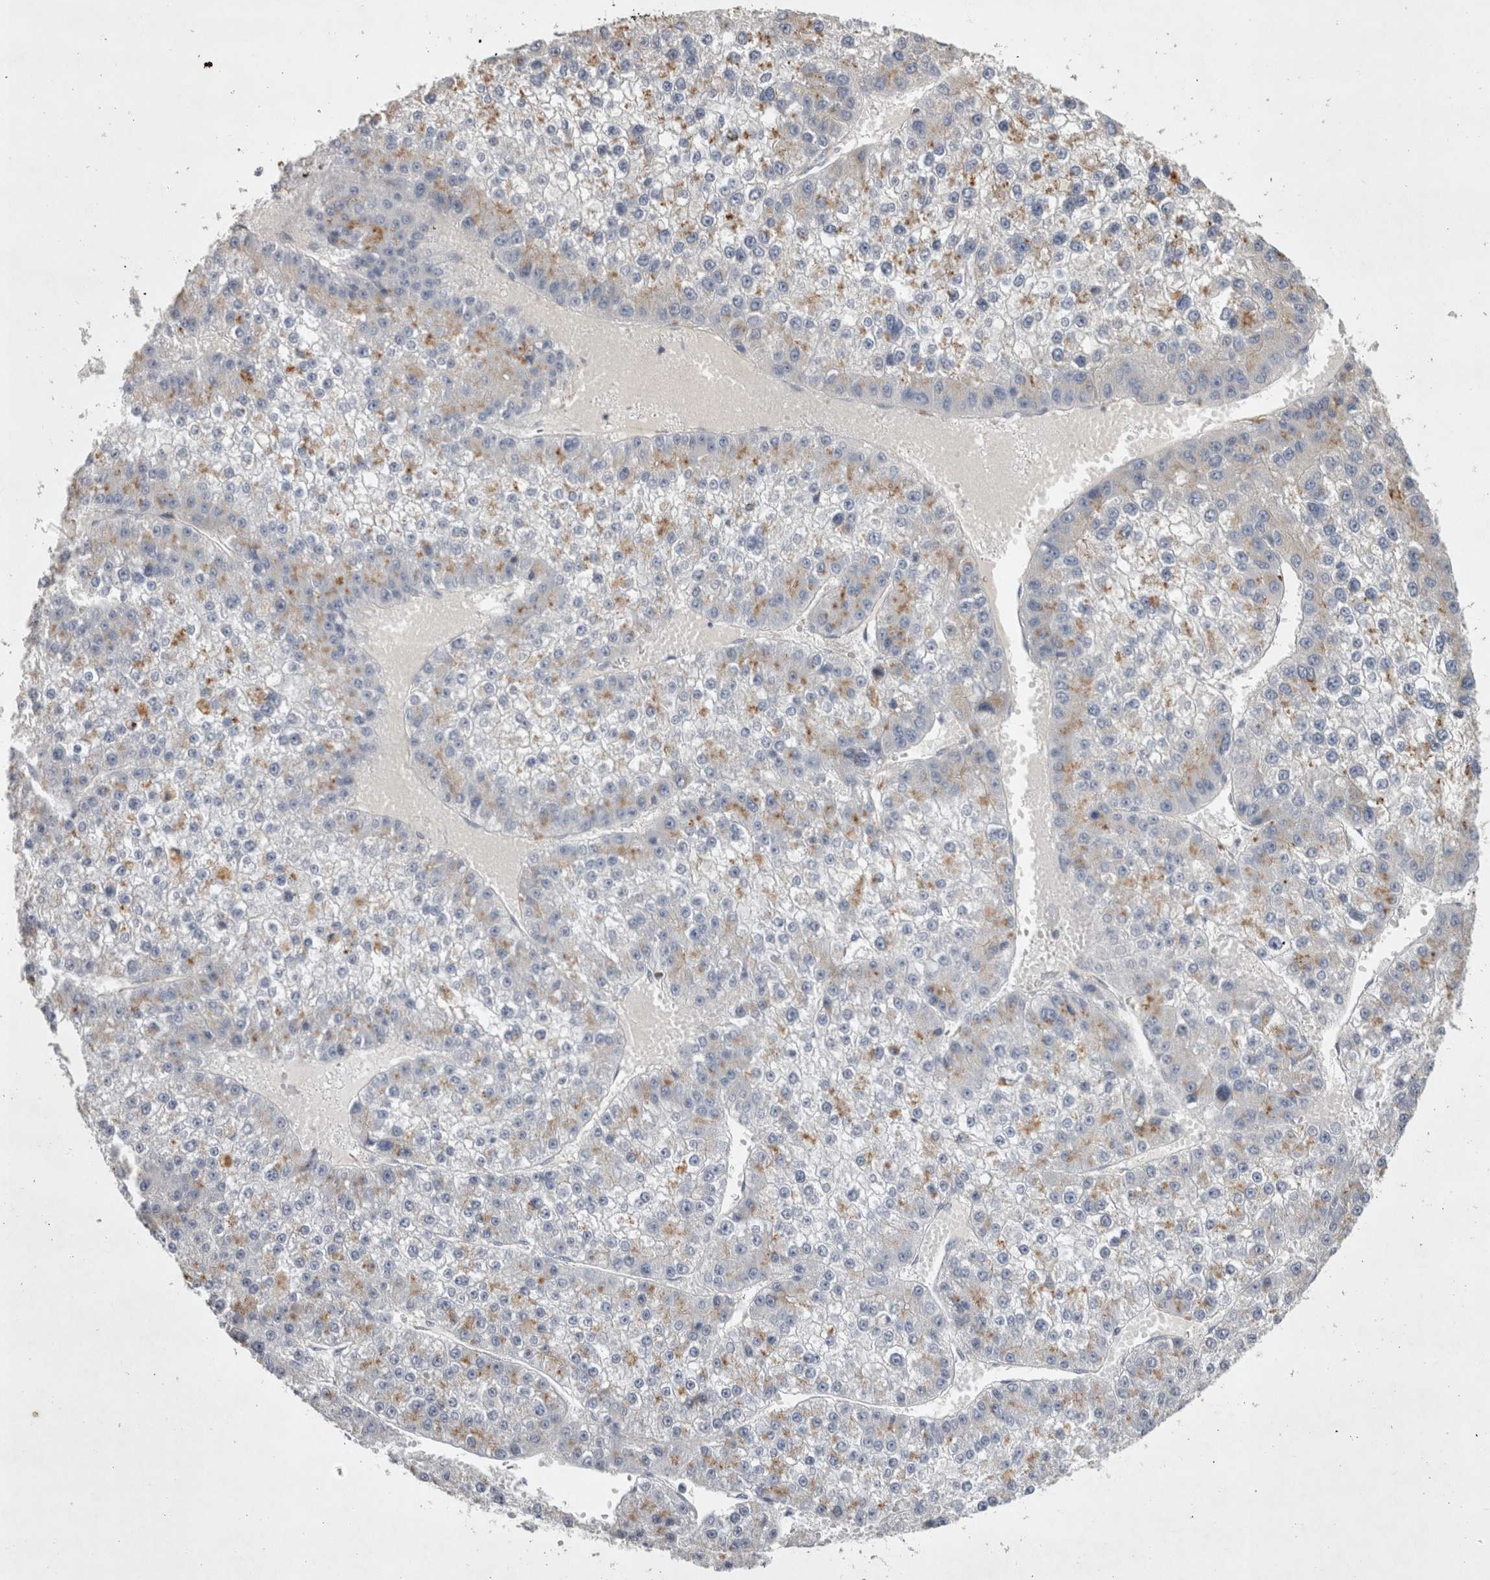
{"staining": {"intensity": "moderate", "quantity": "<25%", "location": "cytoplasmic/membranous"}, "tissue": "liver cancer", "cell_type": "Tumor cells", "image_type": "cancer", "snomed": [{"axis": "morphology", "description": "Carcinoma, Hepatocellular, NOS"}, {"axis": "topography", "description": "Liver"}], "caption": "Protein staining by immunohistochemistry displays moderate cytoplasmic/membranous positivity in approximately <25% of tumor cells in liver cancer.", "gene": "STRADB", "patient": {"sex": "female", "age": 73}}